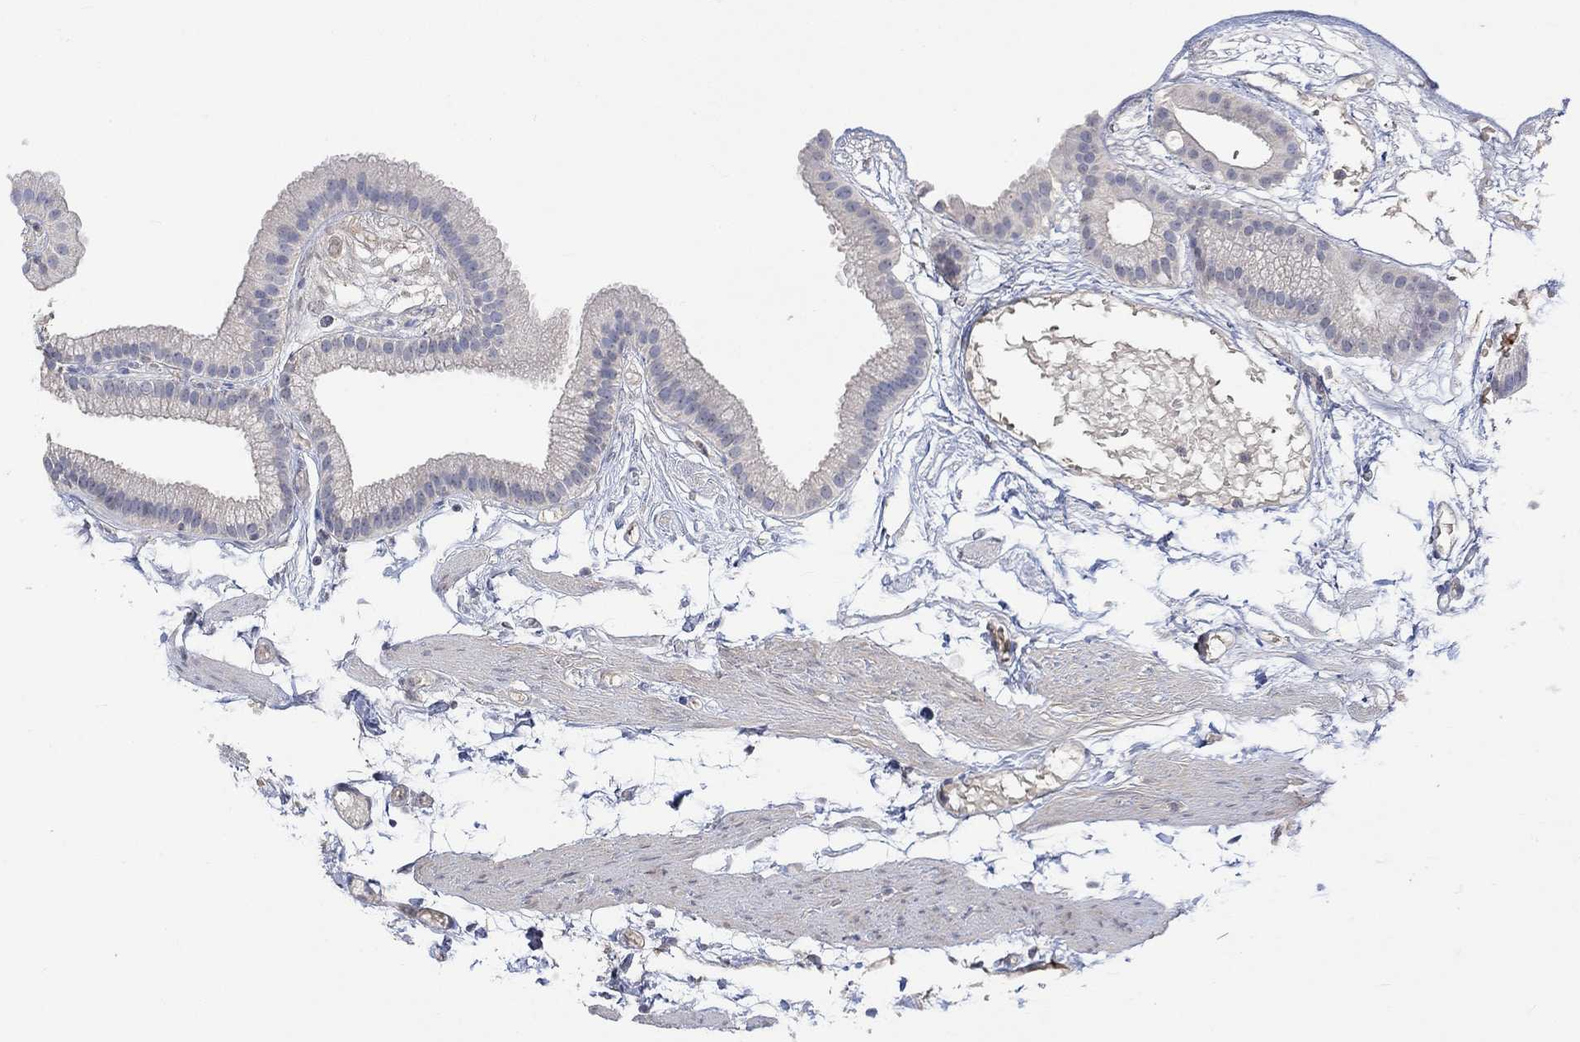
{"staining": {"intensity": "negative", "quantity": "none", "location": "none"}, "tissue": "gallbladder", "cell_type": "Glandular cells", "image_type": "normal", "snomed": [{"axis": "morphology", "description": "Normal tissue, NOS"}, {"axis": "topography", "description": "Gallbladder"}], "caption": "Micrograph shows no protein staining in glandular cells of benign gallbladder.", "gene": "MSTN", "patient": {"sex": "female", "age": 45}}